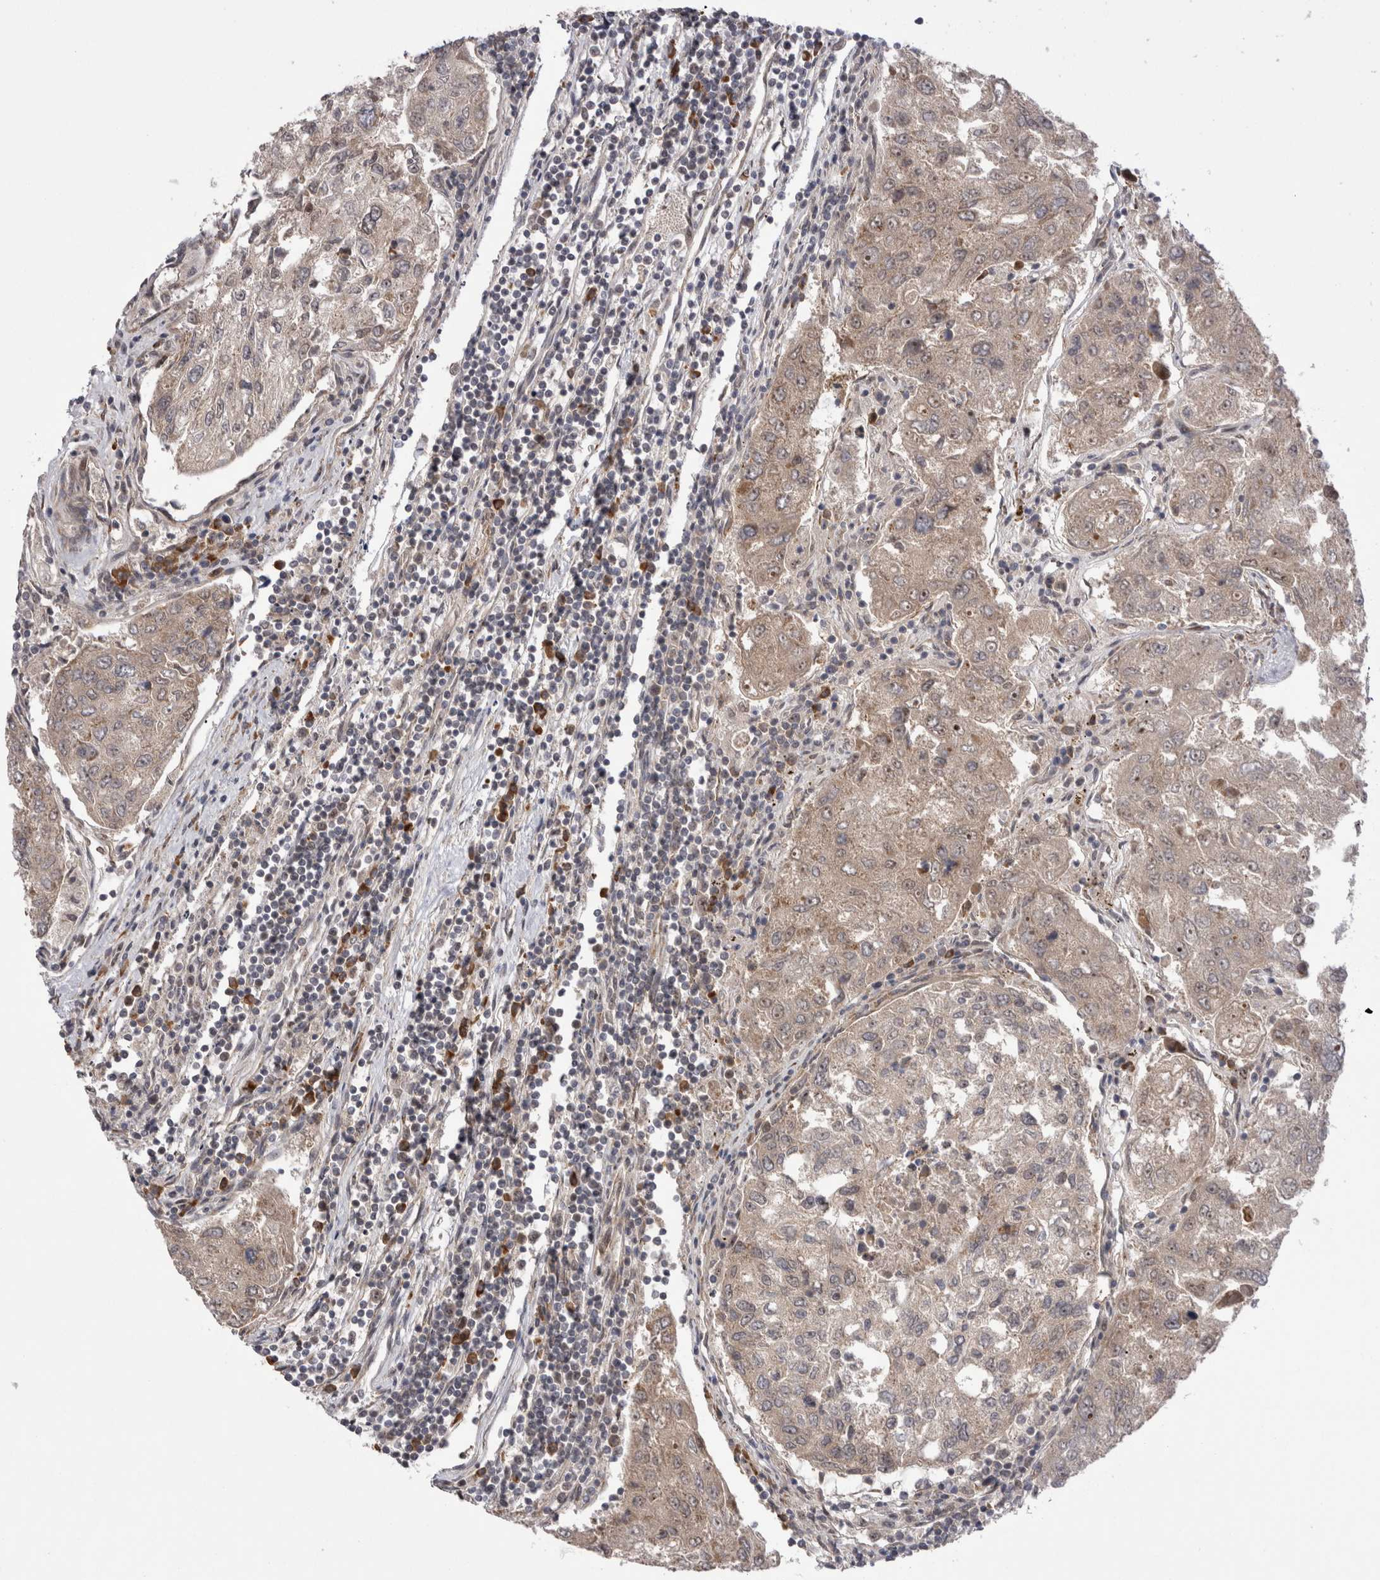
{"staining": {"intensity": "weak", "quantity": ">75%", "location": "cytoplasmic/membranous,nuclear"}, "tissue": "urothelial cancer", "cell_type": "Tumor cells", "image_type": "cancer", "snomed": [{"axis": "morphology", "description": "Urothelial carcinoma, High grade"}, {"axis": "topography", "description": "Lymph node"}, {"axis": "topography", "description": "Urinary bladder"}], "caption": "This micrograph demonstrates IHC staining of human urothelial cancer, with low weak cytoplasmic/membranous and nuclear staining in about >75% of tumor cells.", "gene": "EXOSC4", "patient": {"sex": "male", "age": 51}}